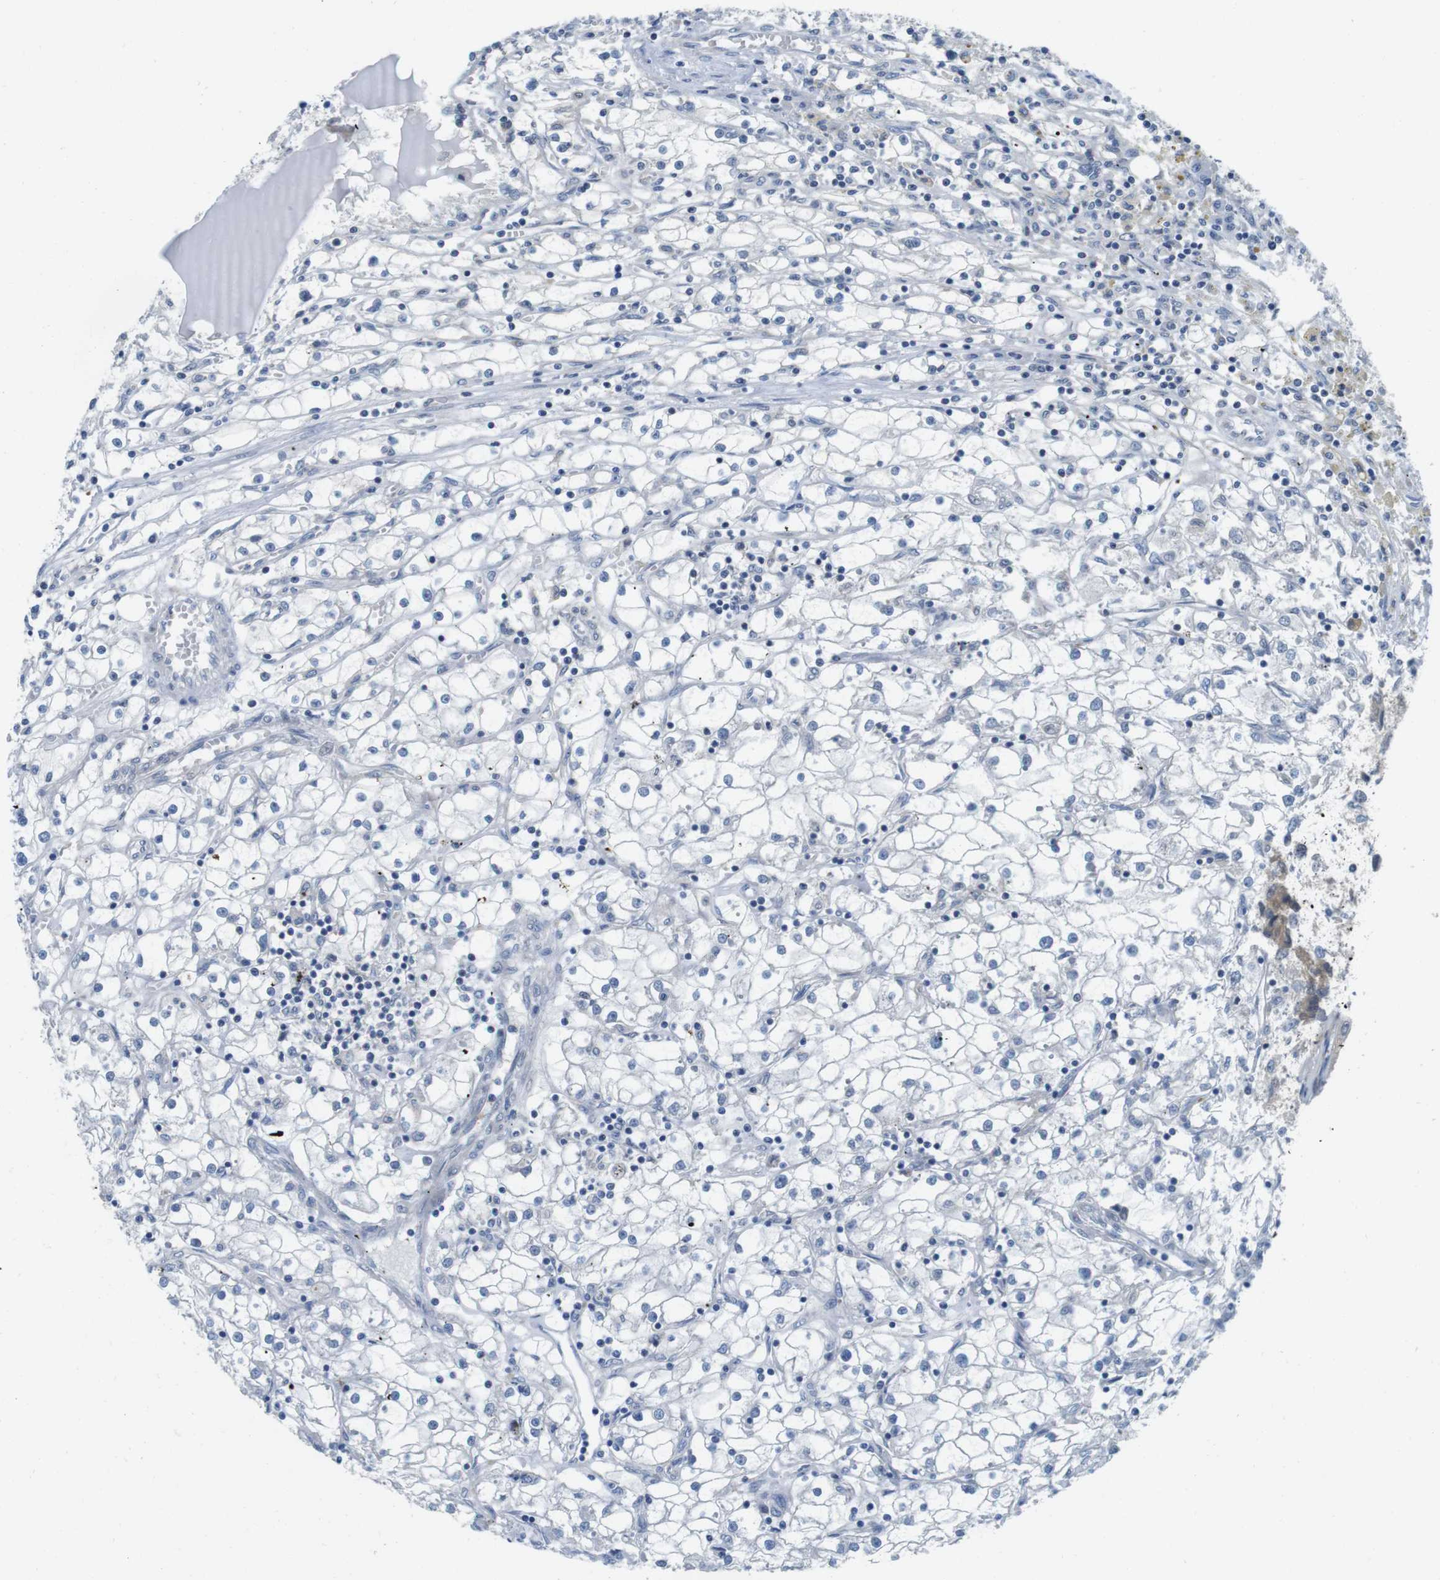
{"staining": {"intensity": "negative", "quantity": "none", "location": "none"}, "tissue": "renal cancer", "cell_type": "Tumor cells", "image_type": "cancer", "snomed": [{"axis": "morphology", "description": "Adenocarcinoma, NOS"}, {"axis": "topography", "description": "Kidney"}], "caption": "Renal adenocarcinoma stained for a protein using immunohistochemistry (IHC) shows no positivity tumor cells.", "gene": "CASP2", "patient": {"sex": "male", "age": 56}}